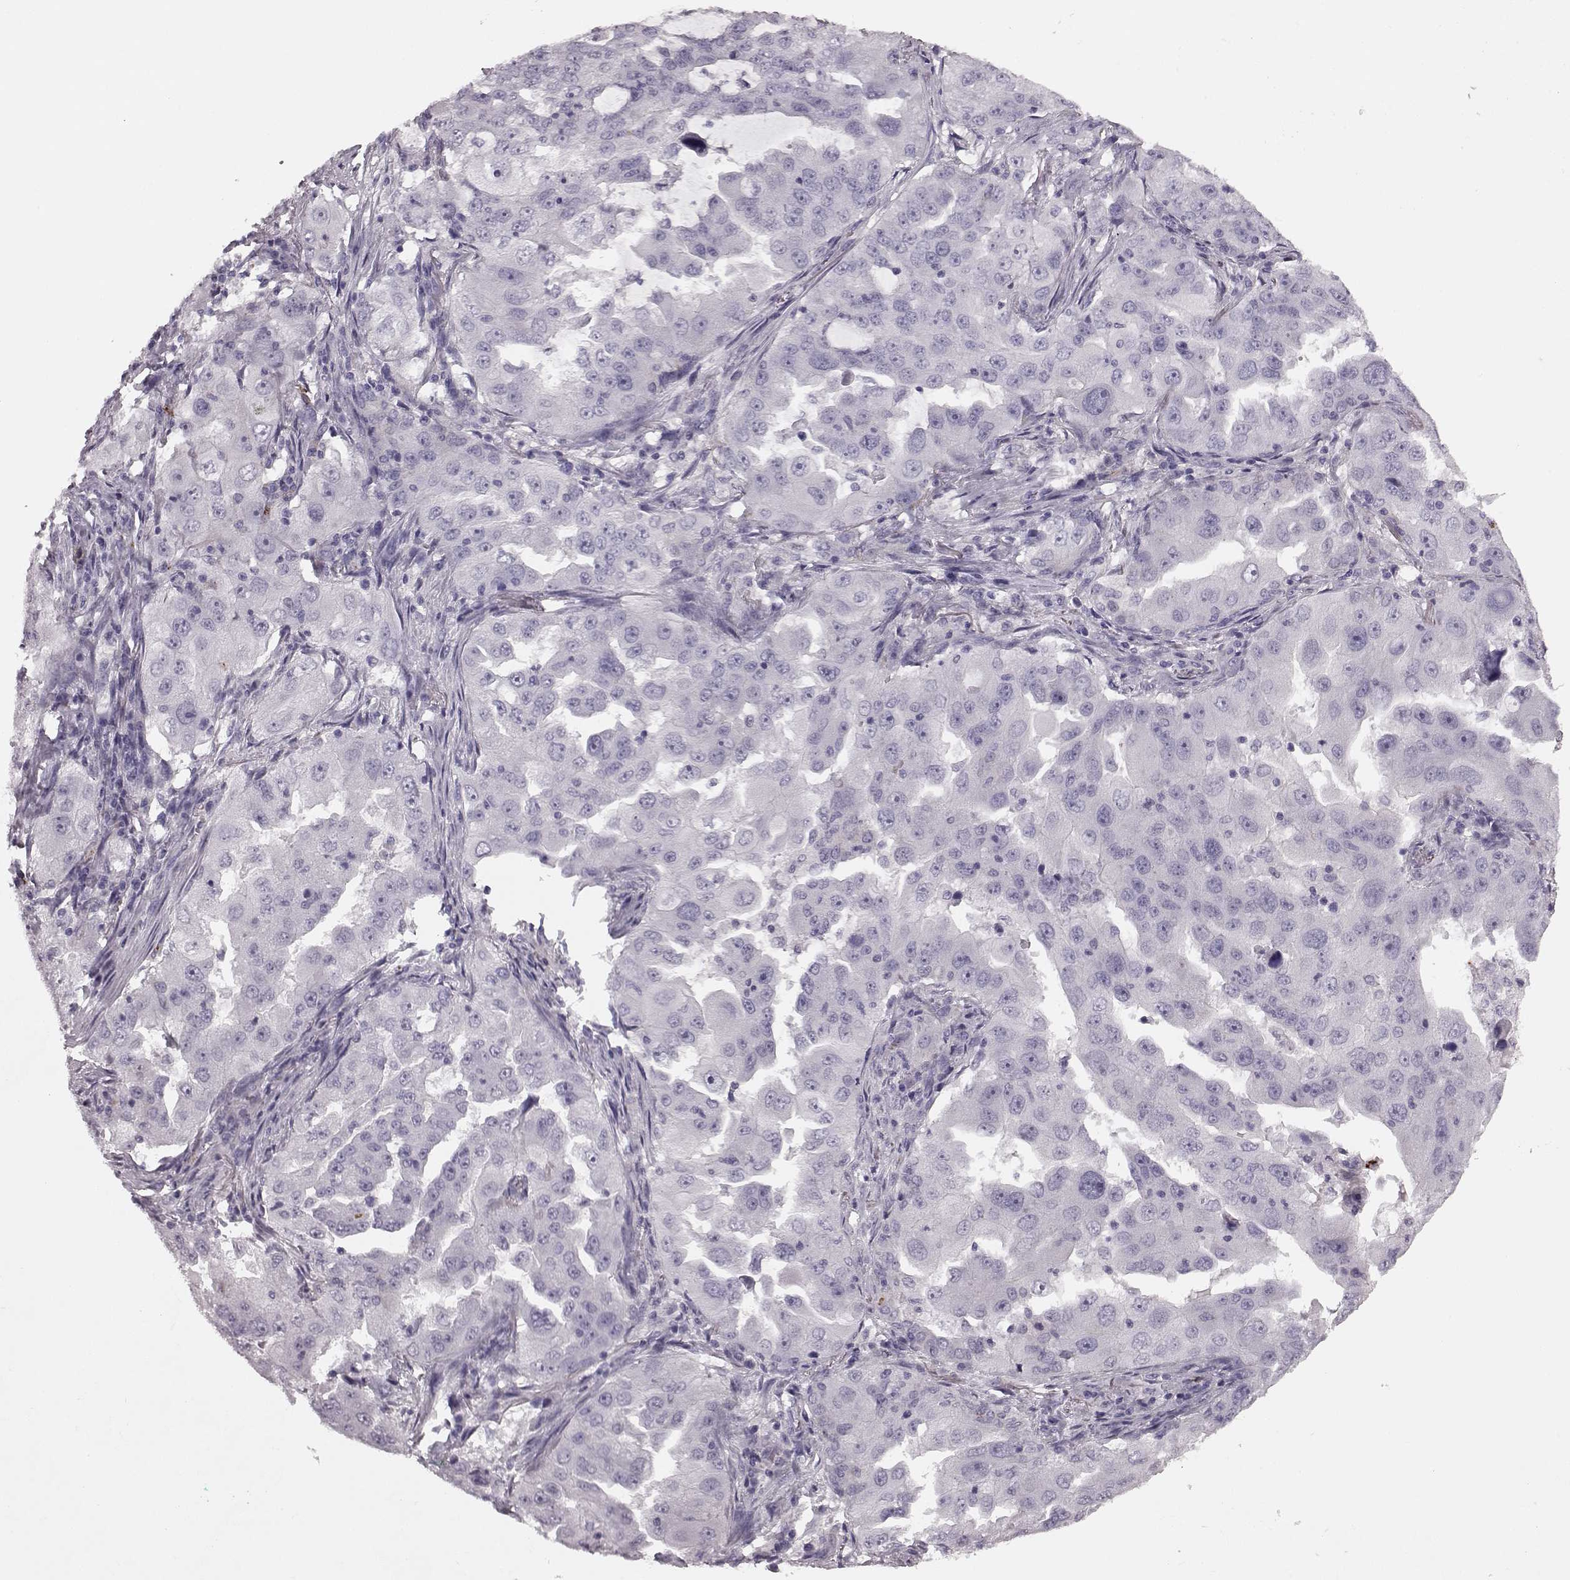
{"staining": {"intensity": "negative", "quantity": "none", "location": "none"}, "tissue": "lung cancer", "cell_type": "Tumor cells", "image_type": "cancer", "snomed": [{"axis": "morphology", "description": "Adenocarcinoma, NOS"}, {"axis": "topography", "description": "Lung"}], "caption": "Immunohistochemical staining of adenocarcinoma (lung) displays no significant expression in tumor cells.", "gene": "SNTG1", "patient": {"sex": "female", "age": 61}}